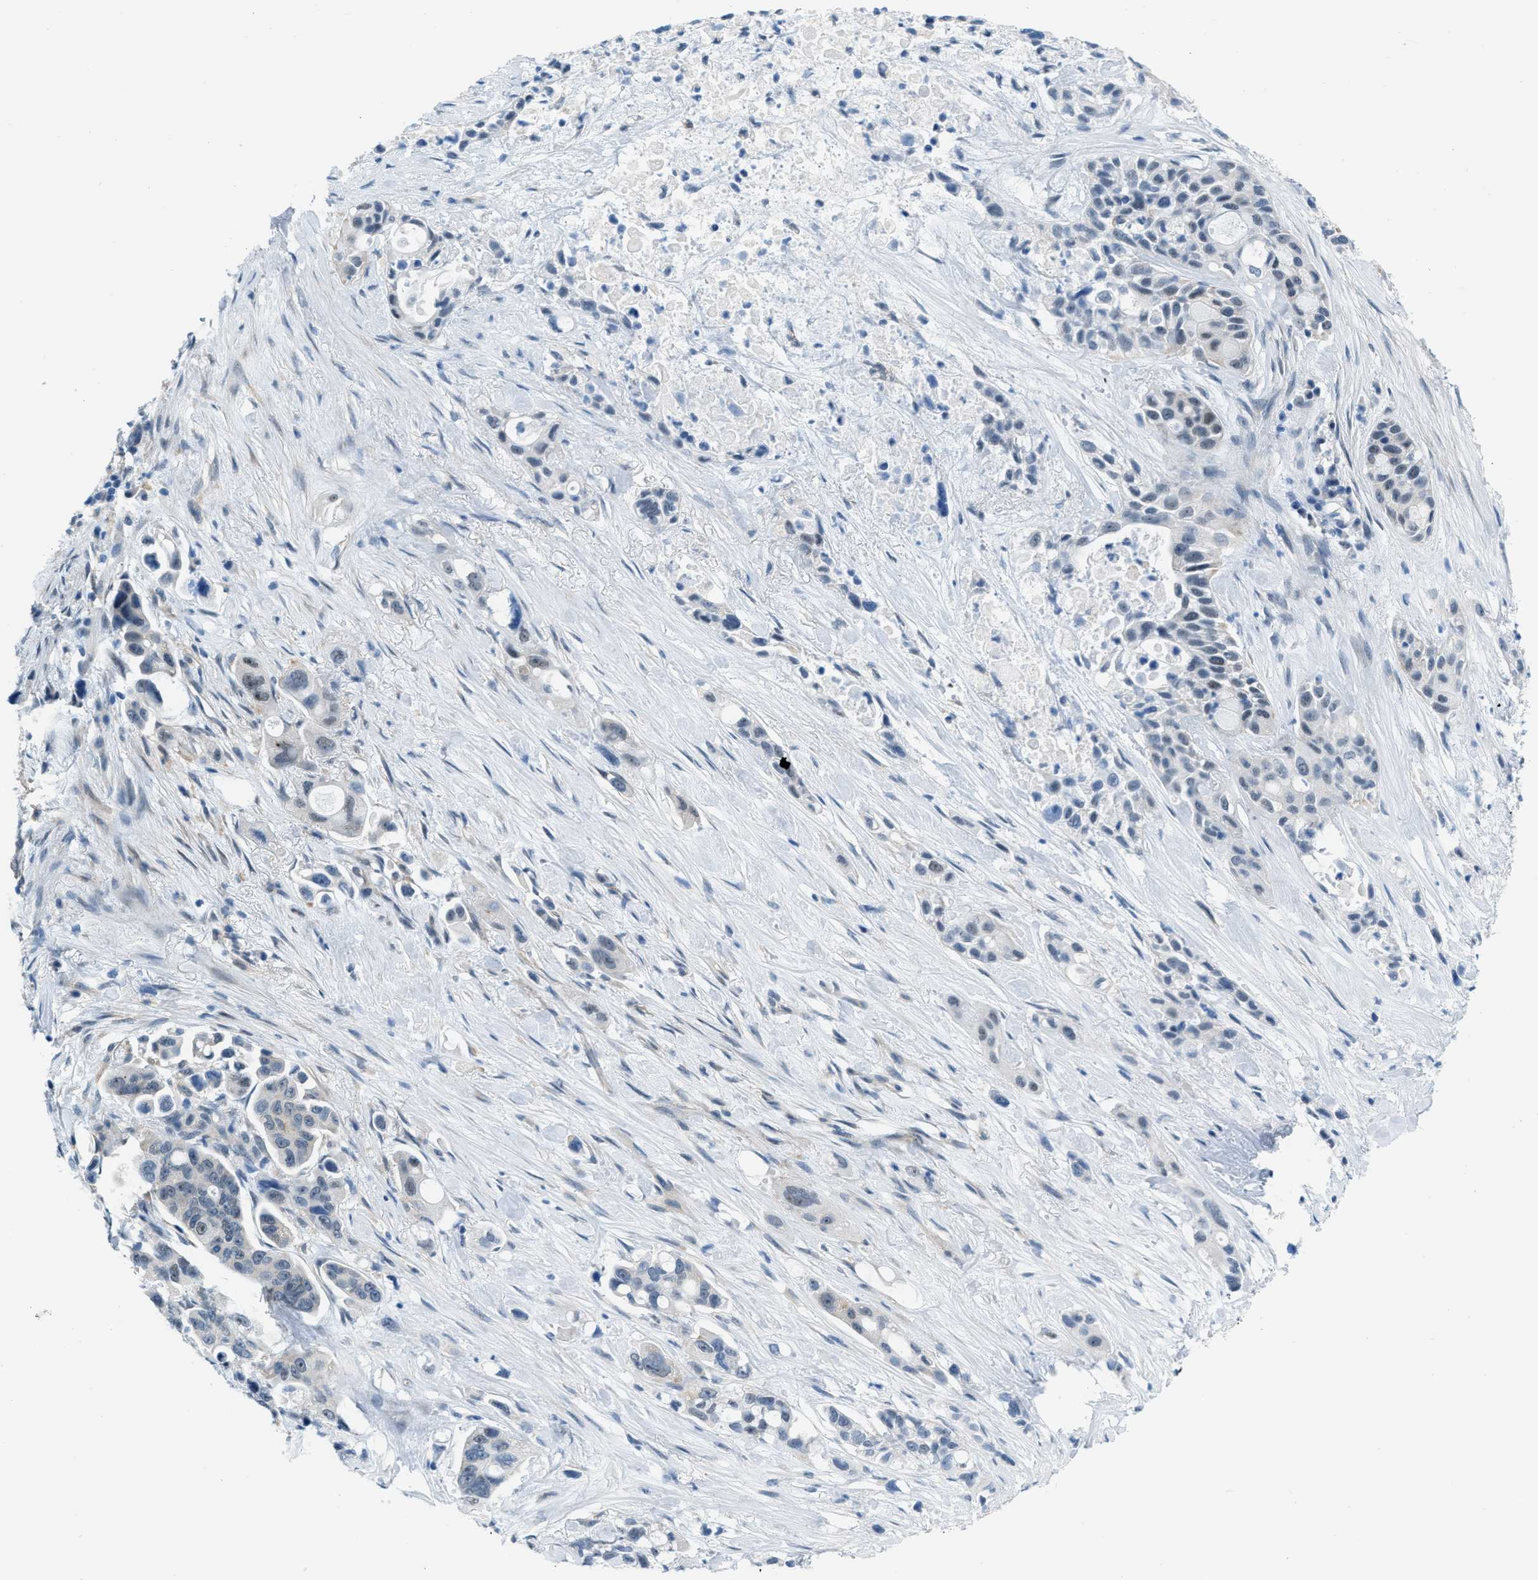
{"staining": {"intensity": "negative", "quantity": "none", "location": "none"}, "tissue": "pancreatic cancer", "cell_type": "Tumor cells", "image_type": "cancer", "snomed": [{"axis": "morphology", "description": "Adenocarcinoma, NOS"}, {"axis": "topography", "description": "Pancreas"}], "caption": "DAB immunohistochemical staining of human adenocarcinoma (pancreatic) displays no significant expression in tumor cells.", "gene": "PHRF1", "patient": {"sex": "male", "age": 53}}